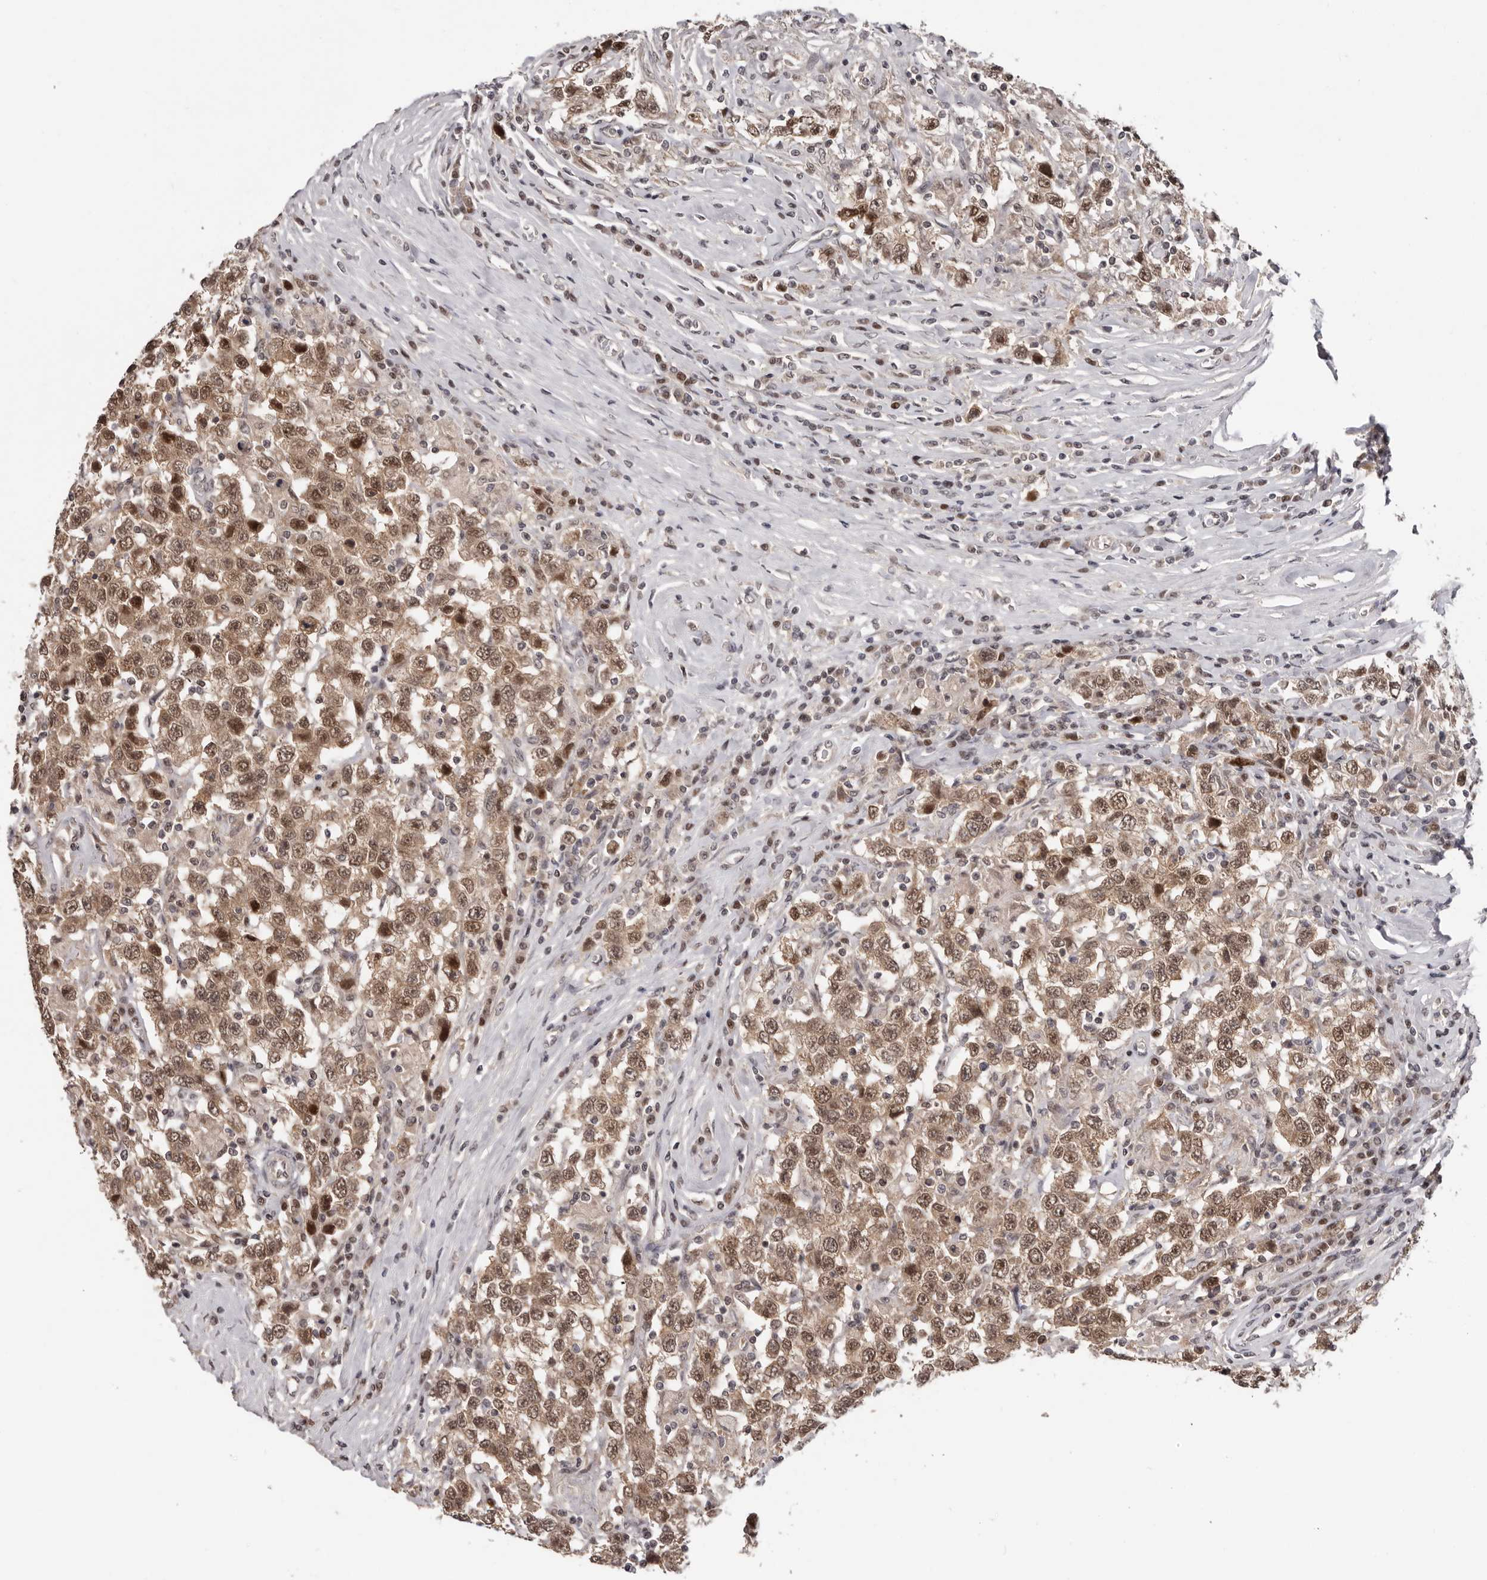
{"staining": {"intensity": "moderate", "quantity": ">75%", "location": "cytoplasmic/membranous,nuclear"}, "tissue": "testis cancer", "cell_type": "Tumor cells", "image_type": "cancer", "snomed": [{"axis": "morphology", "description": "Seminoma, NOS"}, {"axis": "topography", "description": "Testis"}], "caption": "Immunohistochemistry (IHC) staining of testis cancer (seminoma), which shows medium levels of moderate cytoplasmic/membranous and nuclear expression in about >75% of tumor cells indicating moderate cytoplasmic/membranous and nuclear protein expression. The staining was performed using DAB (brown) for protein detection and nuclei were counterstained in hematoxylin (blue).", "gene": "TBX5", "patient": {"sex": "male", "age": 41}}